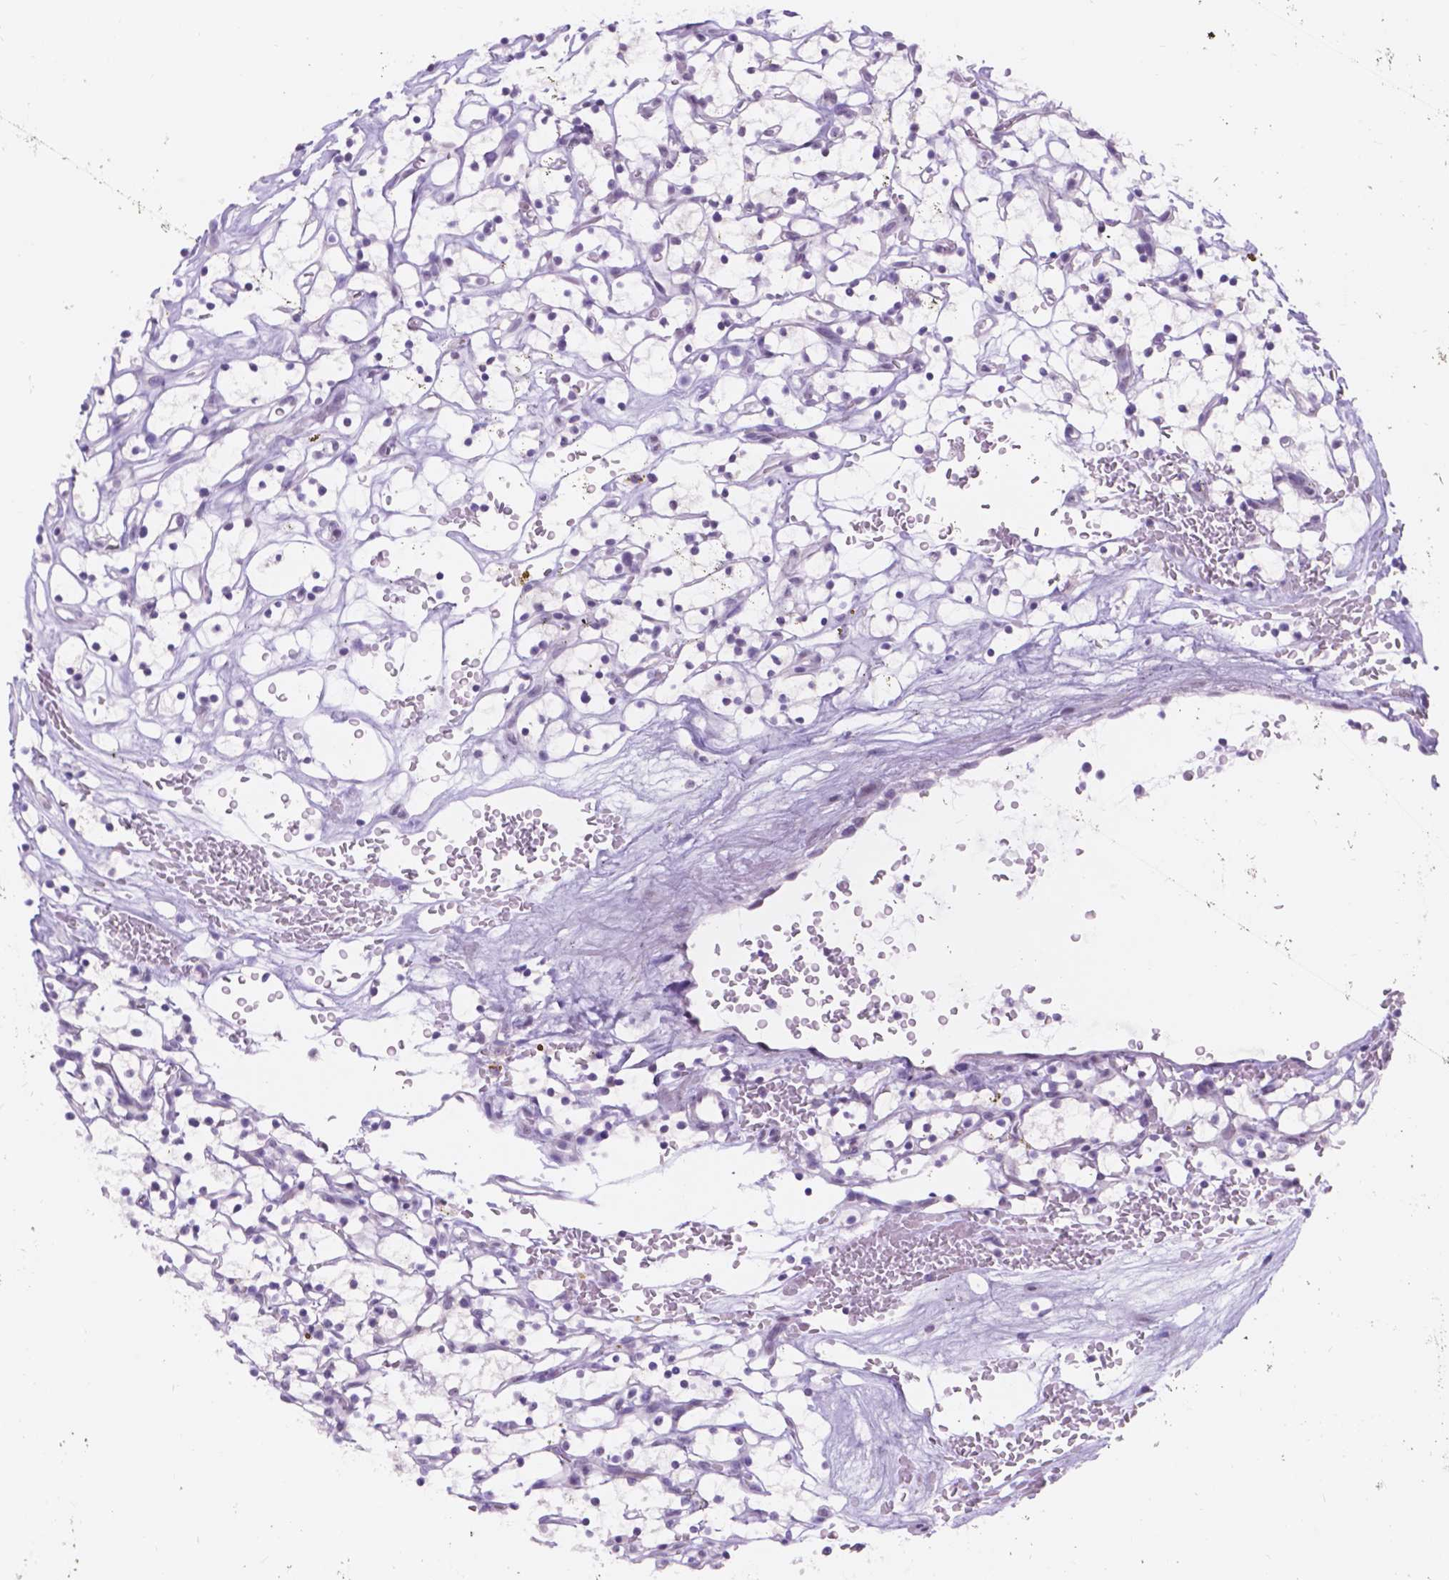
{"staining": {"intensity": "negative", "quantity": "none", "location": "none"}, "tissue": "renal cancer", "cell_type": "Tumor cells", "image_type": "cancer", "snomed": [{"axis": "morphology", "description": "Adenocarcinoma, NOS"}, {"axis": "topography", "description": "Kidney"}], "caption": "Immunohistochemistry (IHC) image of neoplastic tissue: human renal cancer (adenocarcinoma) stained with DAB demonstrates no significant protein staining in tumor cells.", "gene": "DCC", "patient": {"sex": "female", "age": 64}}